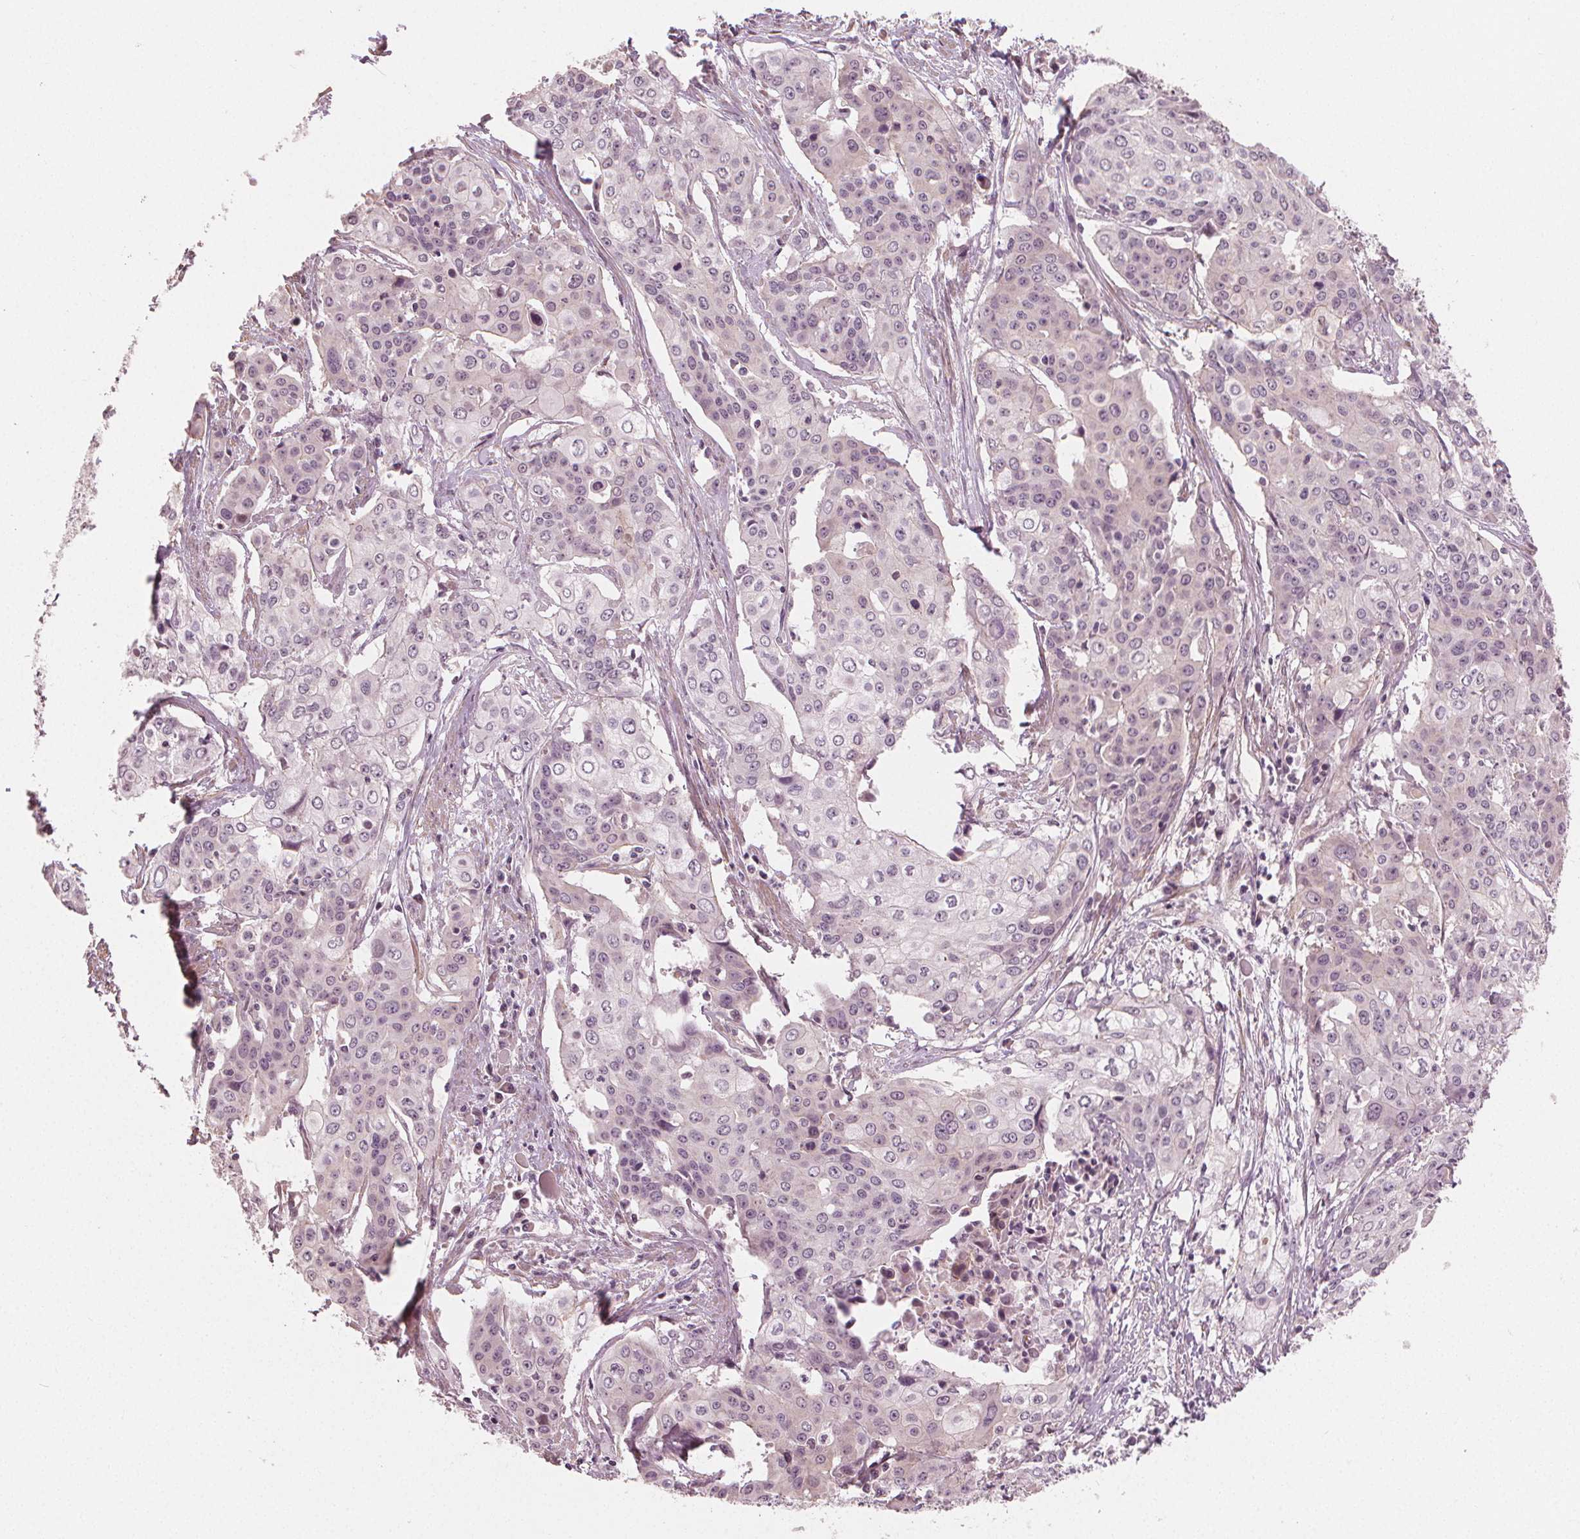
{"staining": {"intensity": "negative", "quantity": "none", "location": "none"}, "tissue": "cervical cancer", "cell_type": "Tumor cells", "image_type": "cancer", "snomed": [{"axis": "morphology", "description": "Squamous cell carcinoma, NOS"}, {"axis": "topography", "description": "Cervix"}], "caption": "Tumor cells are negative for brown protein staining in squamous cell carcinoma (cervical).", "gene": "CLBA1", "patient": {"sex": "female", "age": 39}}